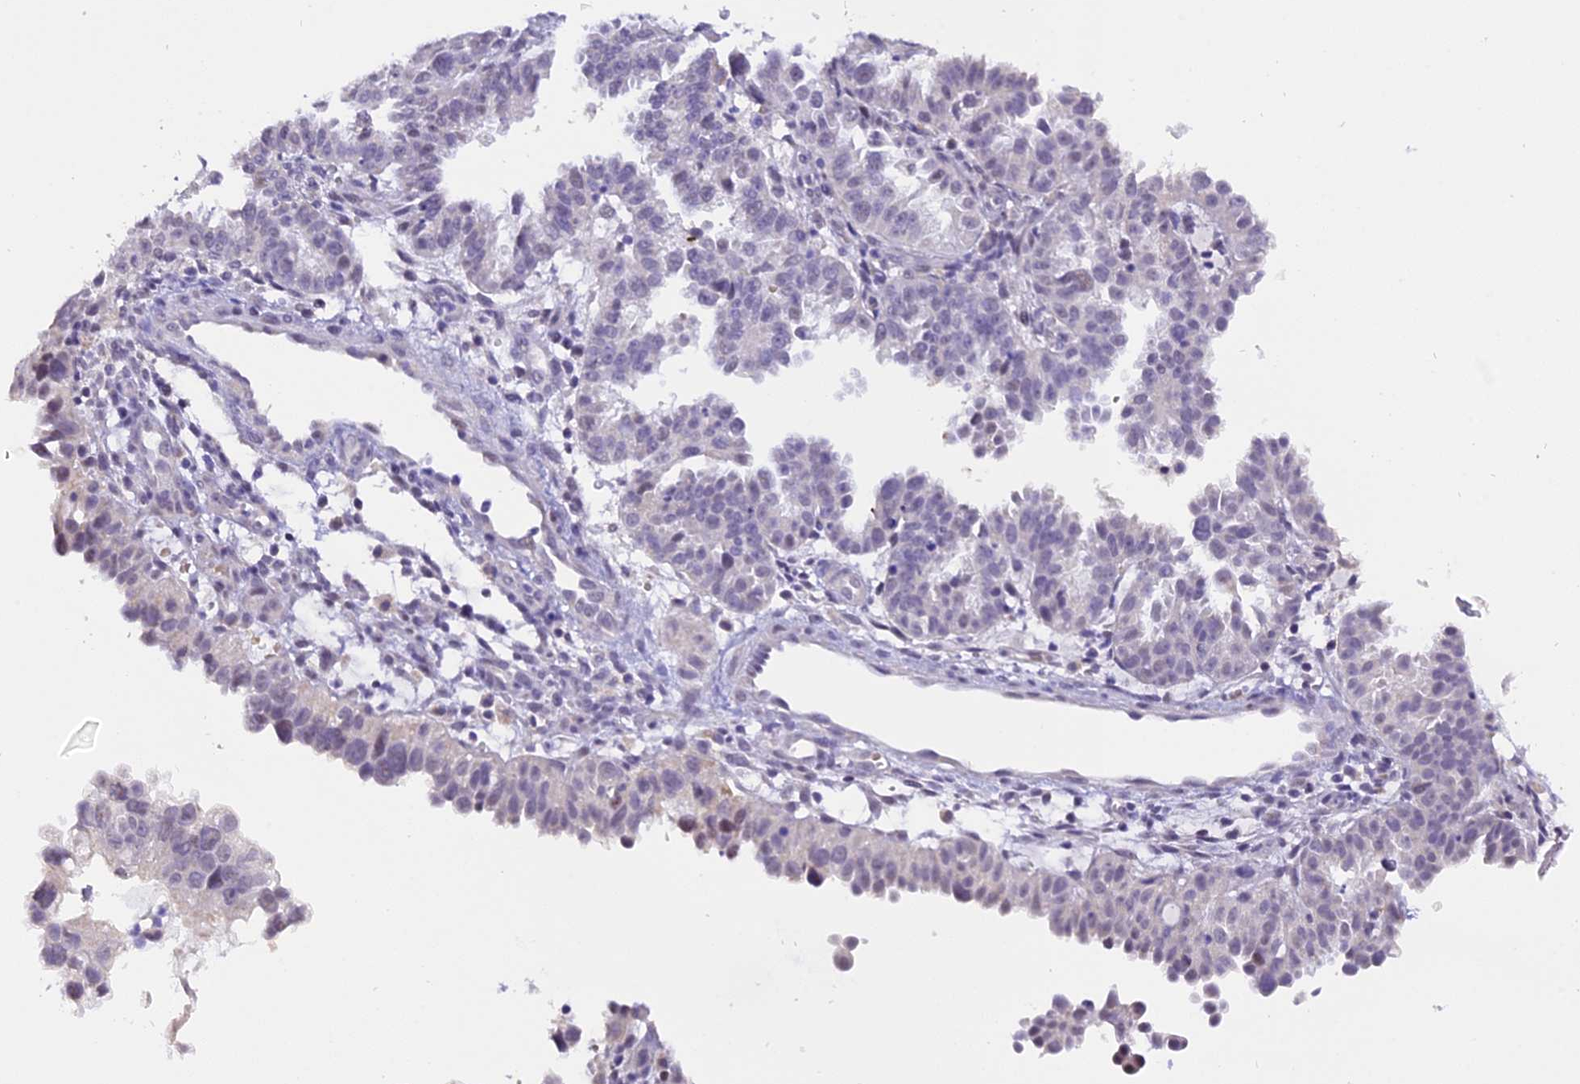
{"staining": {"intensity": "negative", "quantity": "none", "location": "none"}, "tissue": "endometrial cancer", "cell_type": "Tumor cells", "image_type": "cancer", "snomed": [{"axis": "morphology", "description": "Adenocarcinoma, NOS"}, {"axis": "topography", "description": "Endometrium"}], "caption": "Tumor cells show no significant staining in endometrial cancer.", "gene": "AHSP", "patient": {"sex": "female", "age": 85}}